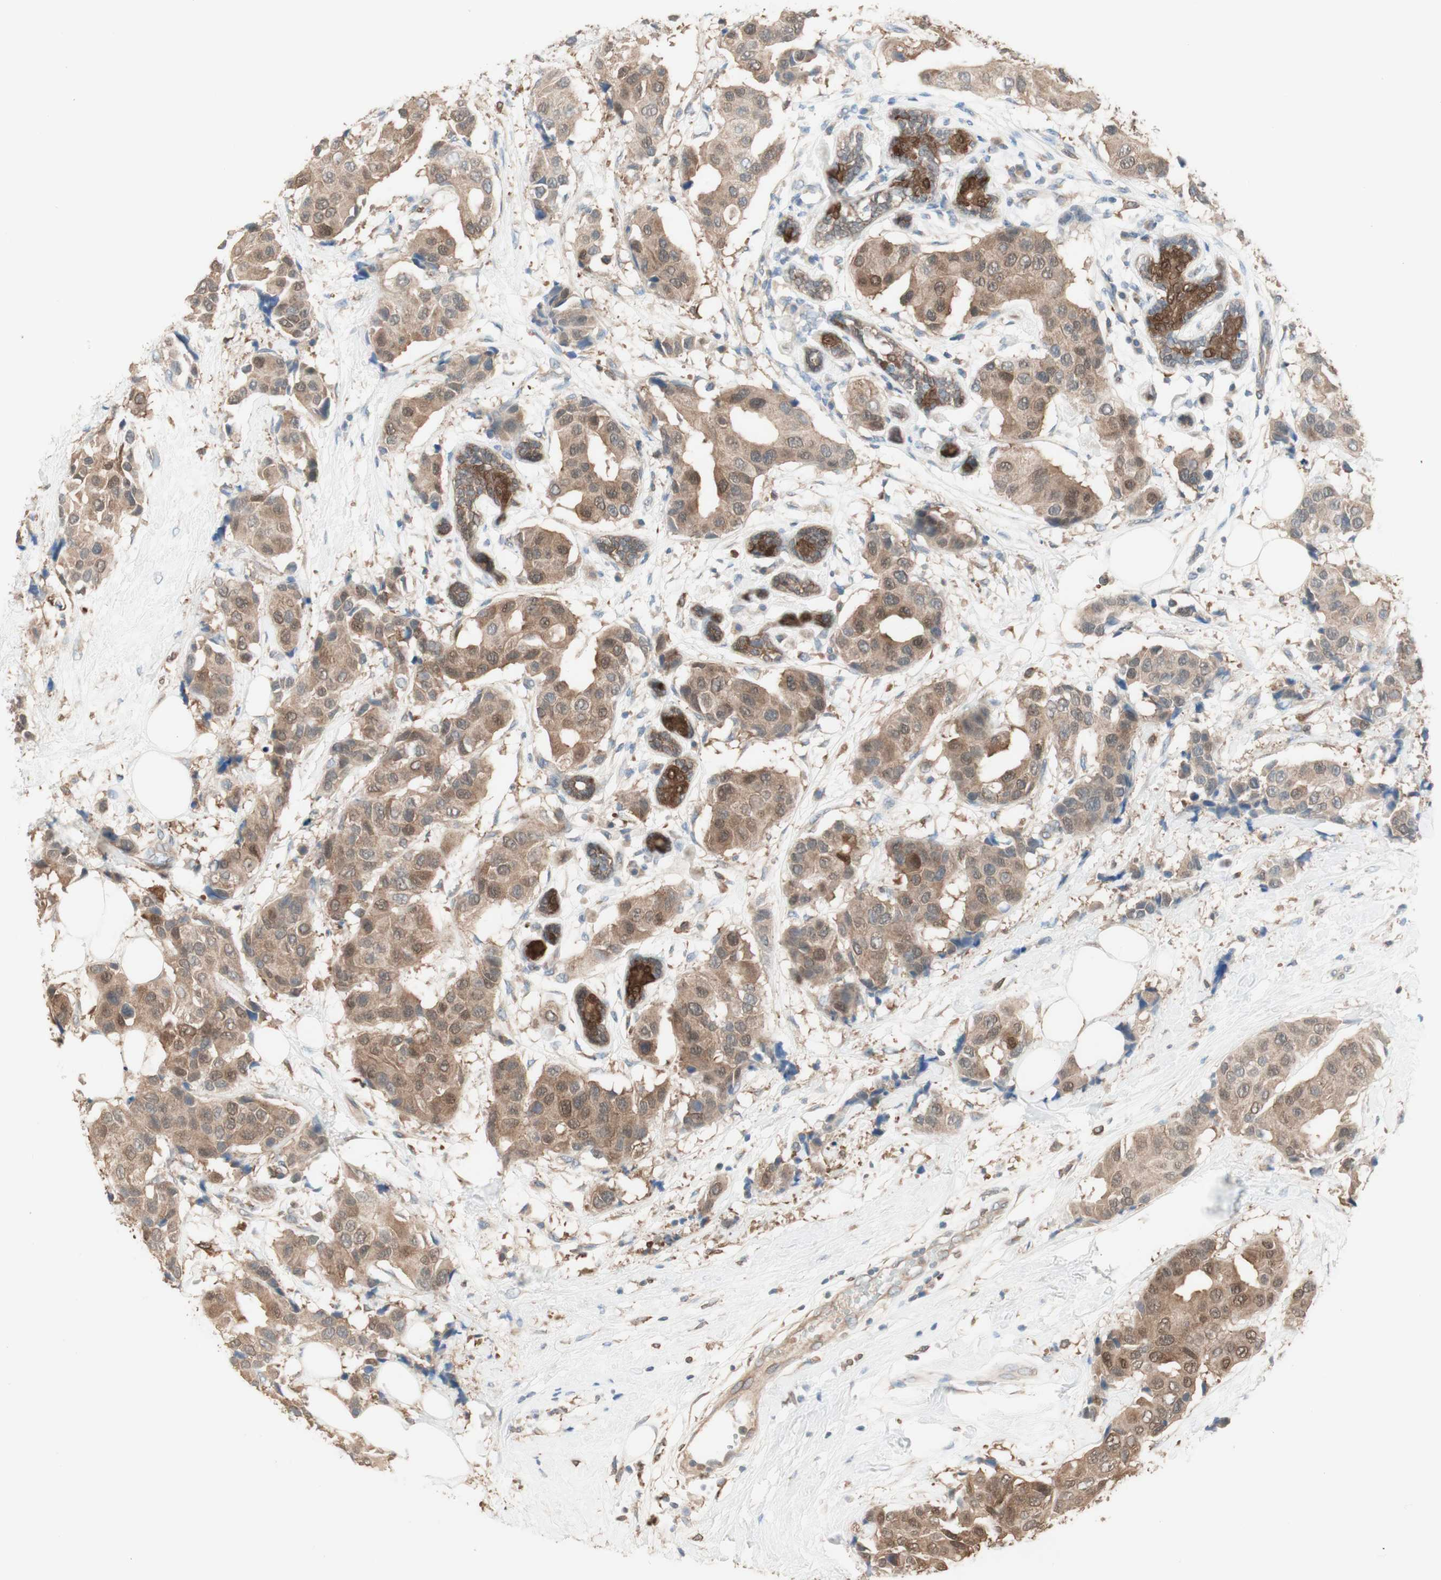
{"staining": {"intensity": "weak", "quantity": ">75%", "location": "cytoplasmic/membranous"}, "tissue": "breast cancer", "cell_type": "Tumor cells", "image_type": "cancer", "snomed": [{"axis": "morphology", "description": "Normal tissue, NOS"}, {"axis": "morphology", "description": "Duct carcinoma"}, {"axis": "topography", "description": "Breast"}], "caption": "Tumor cells display low levels of weak cytoplasmic/membranous positivity in approximately >75% of cells in breast infiltrating ductal carcinoma.", "gene": "COMT", "patient": {"sex": "female", "age": 39}}